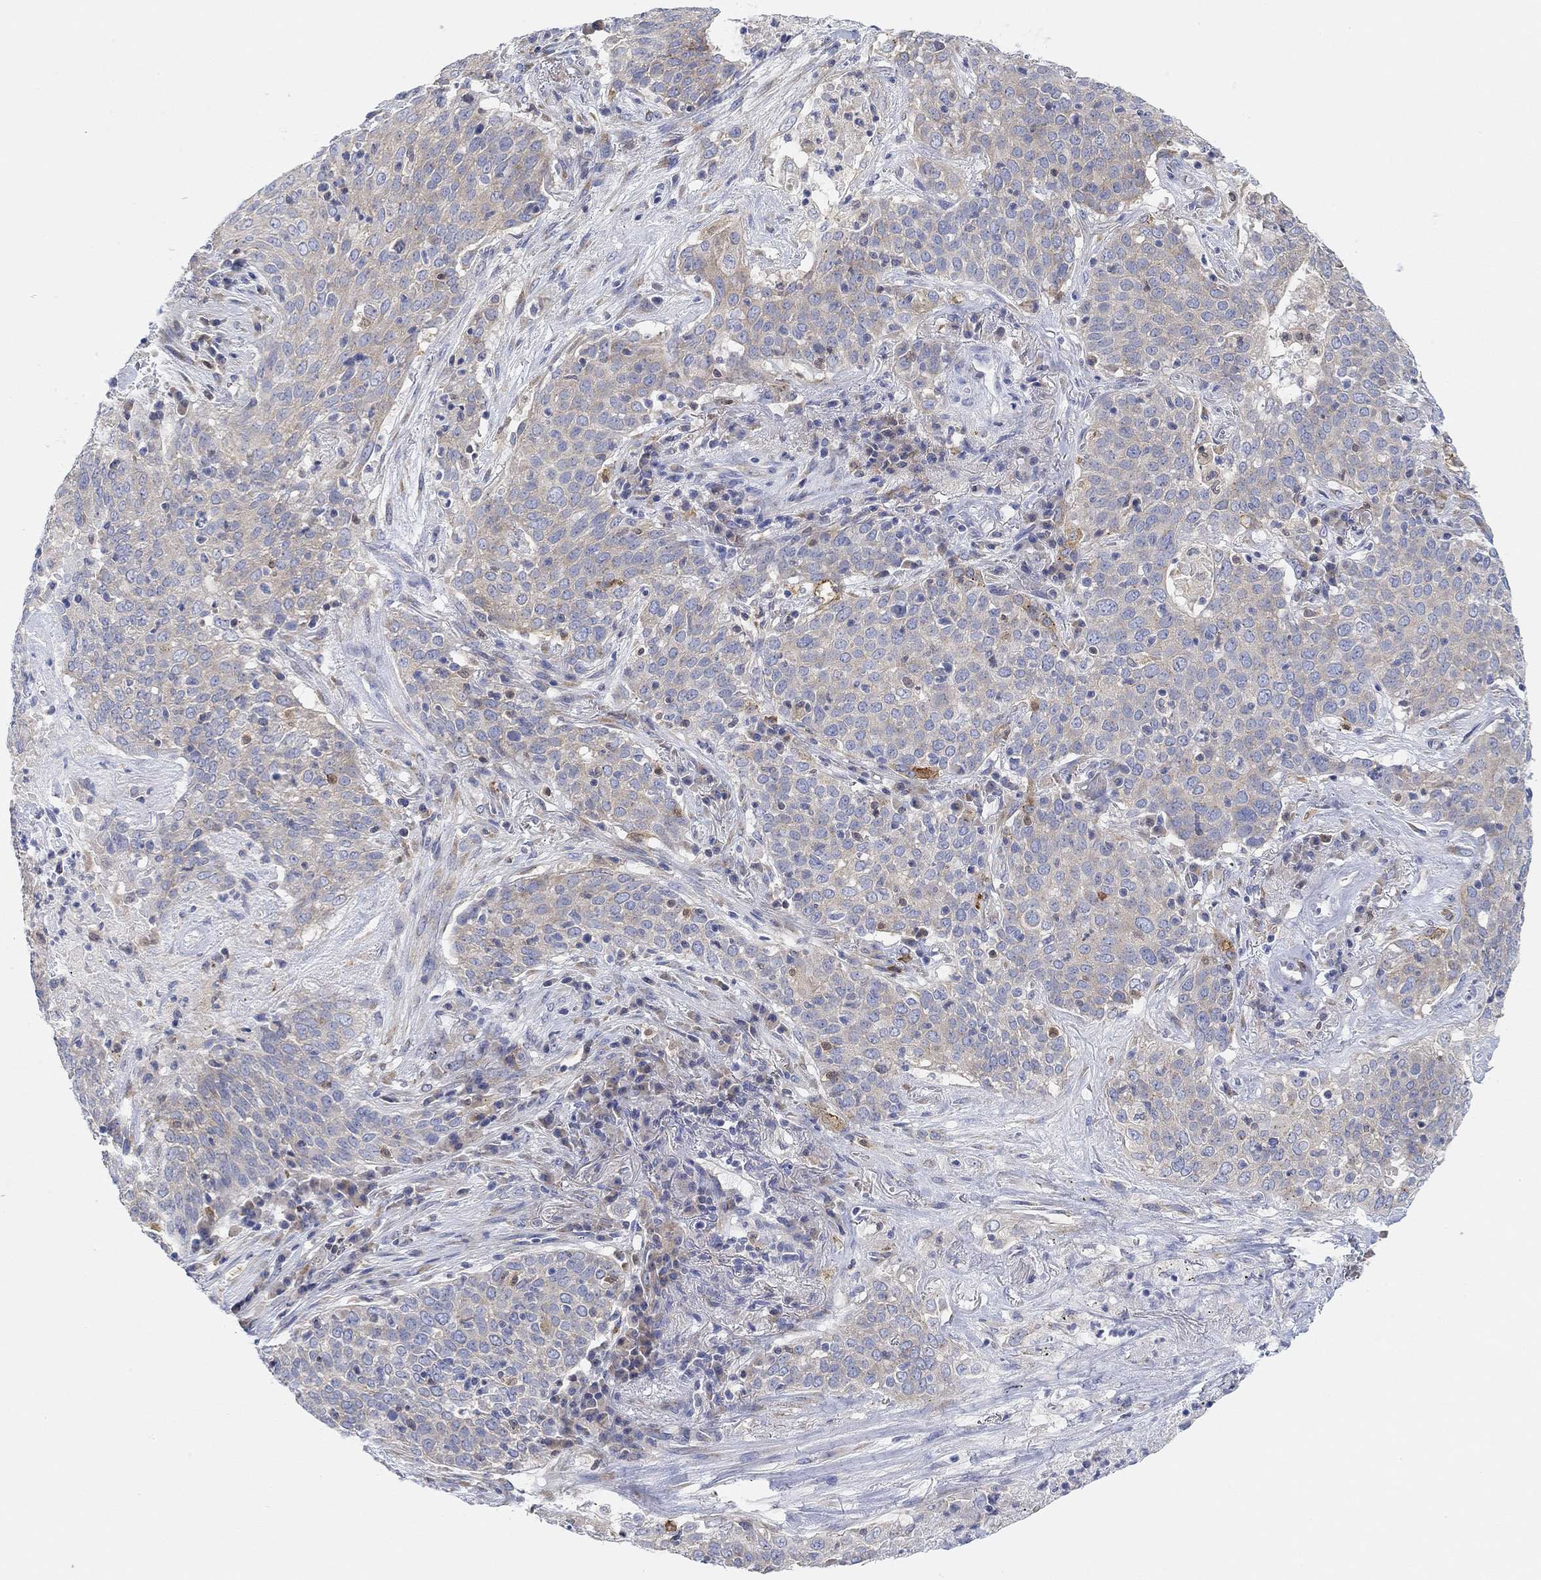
{"staining": {"intensity": "weak", "quantity": "25%-75%", "location": "cytoplasmic/membranous"}, "tissue": "lung cancer", "cell_type": "Tumor cells", "image_type": "cancer", "snomed": [{"axis": "morphology", "description": "Squamous cell carcinoma, NOS"}, {"axis": "topography", "description": "Lung"}], "caption": "Immunohistochemical staining of human lung squamous cell carcinoma demonstrates low levels of weak cytoplasmic/membranous staining in about 25%-75% of tumor cells.", "gene": "RGS1", "patient": {"sex": "male", "age": 82}}